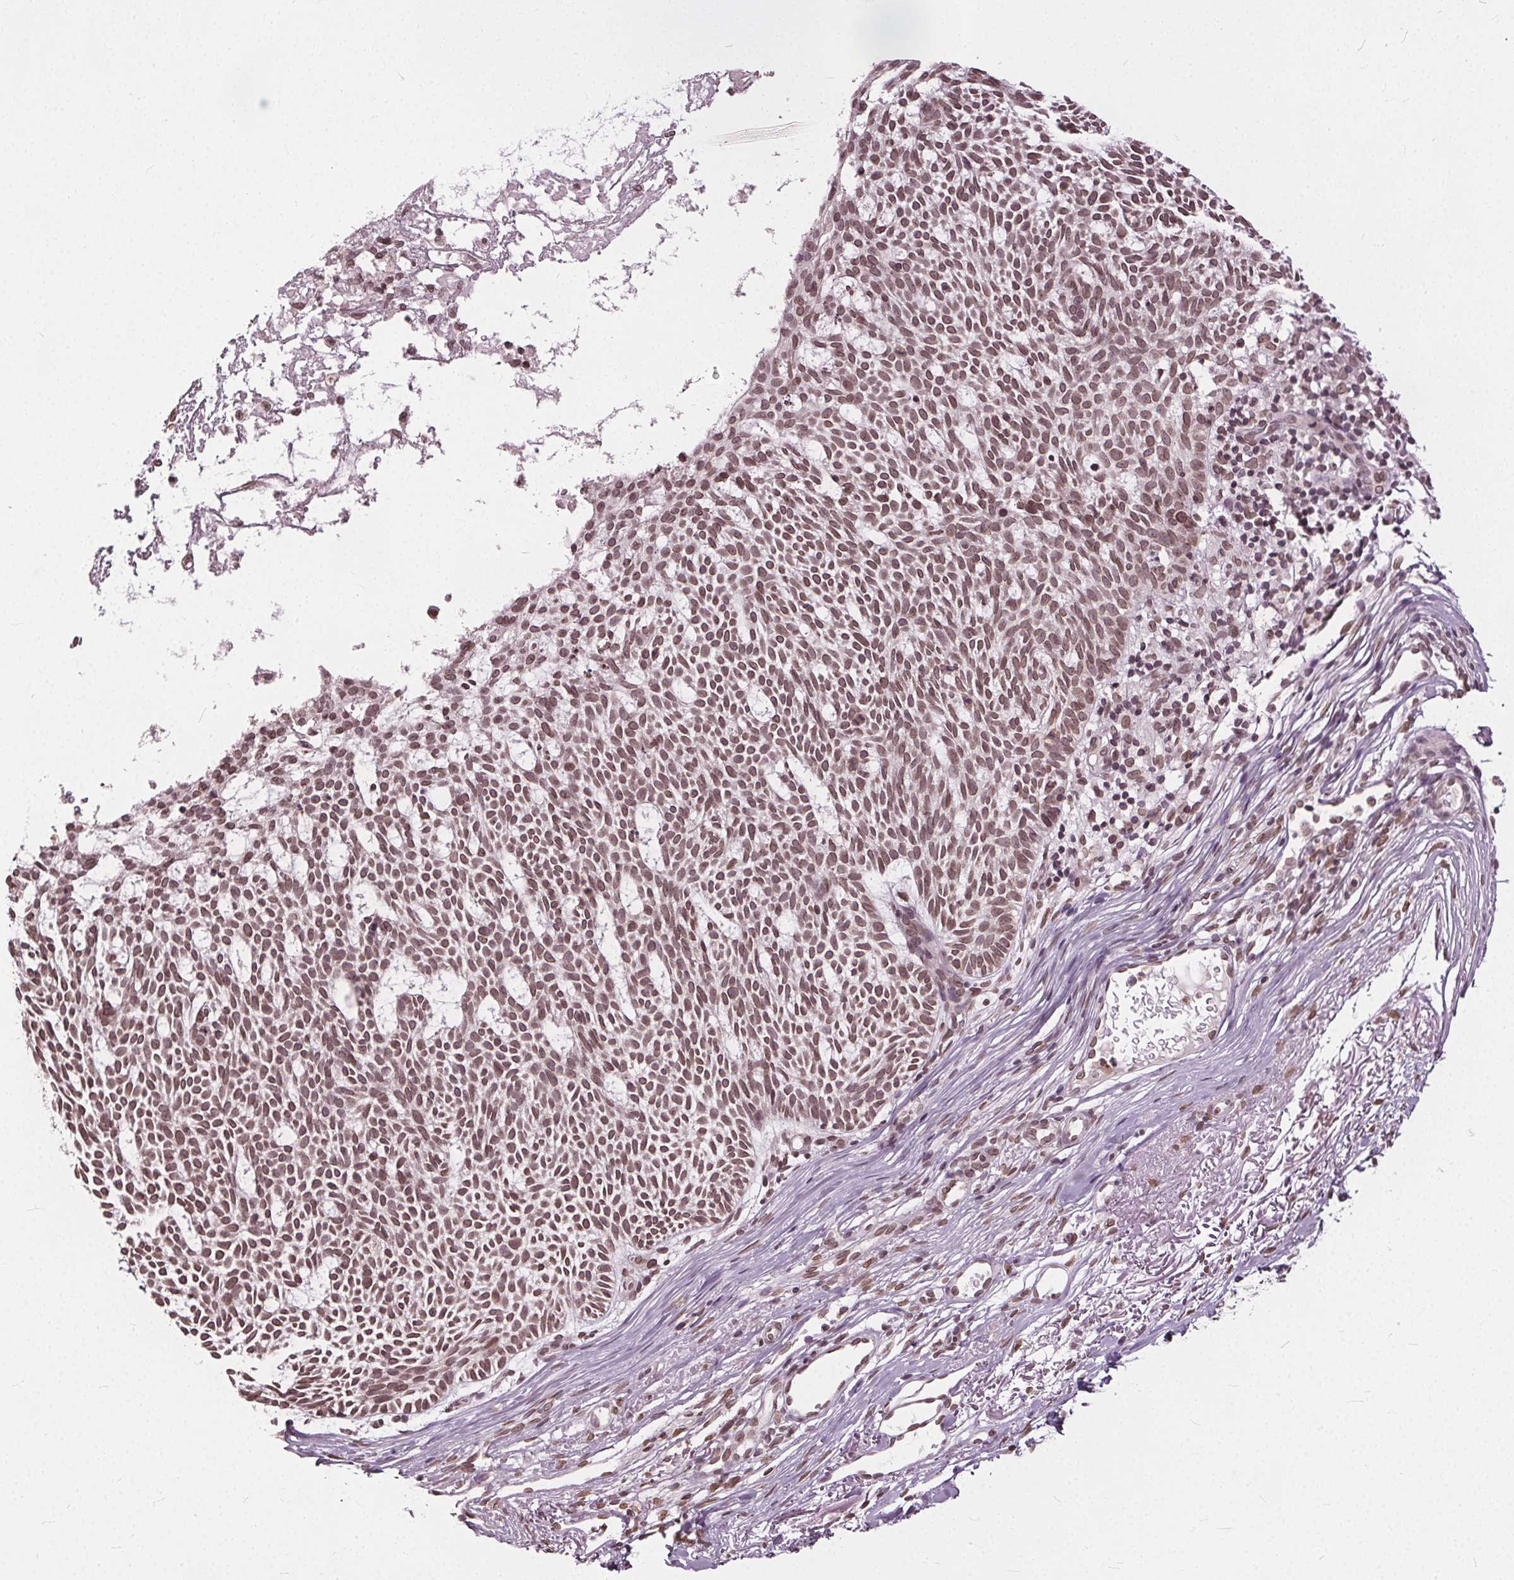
{"staining": {"intensity": "moderate", "quantity": ">75%", "location": "cytoplasmic/membranous,nuclear"}, "tissue": "skin cancer", "cell_type": "Tumor cells", "image_type": "cancer", "snomed": [{"axis": "morphology", "description": "Normal tissue, NOS"}, {"axis": "morphology", "description": "Basal cell carcinoma"}, {"axis": "topography", "description": "Skin"}], "caption": "Moderate cytoplasmic/membranous and nuclear protein staining is present in approximately >75% of tumor cells in skin cancer.", "gene": "TTC39C", "patient": {"sex": "male", "age": 68}}